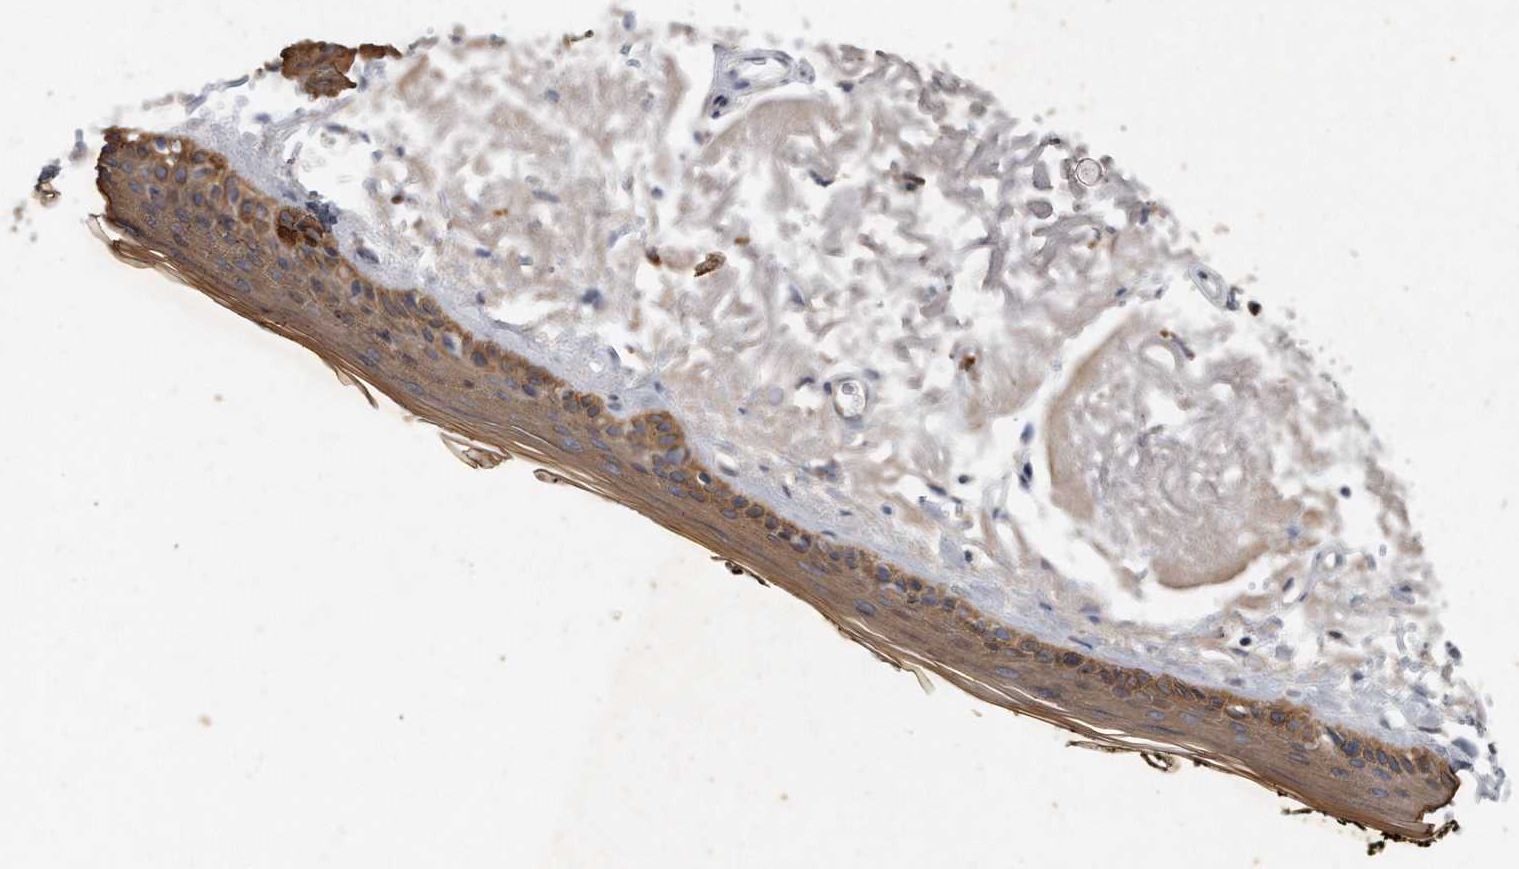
{"staining": {"intensity": "negative", "quantity": "none", "location": "none"}, "tissue": "skin", "cell_type": "Fibroblasts", "image_type": "normal", "snomed": [{"axis": "morphology", "description": "Normal tissue, NOS"}, {"axis": "topography", "description": "Skin"}, {"axis": "topography", "description": "Skeletal muscle"}], "caption": "Immunohistochemical staining of benign human skin displays no significant positivity in fibroblasts.", "gene": "CAMK1", "patient": {"sex": "male", "age": 83}}